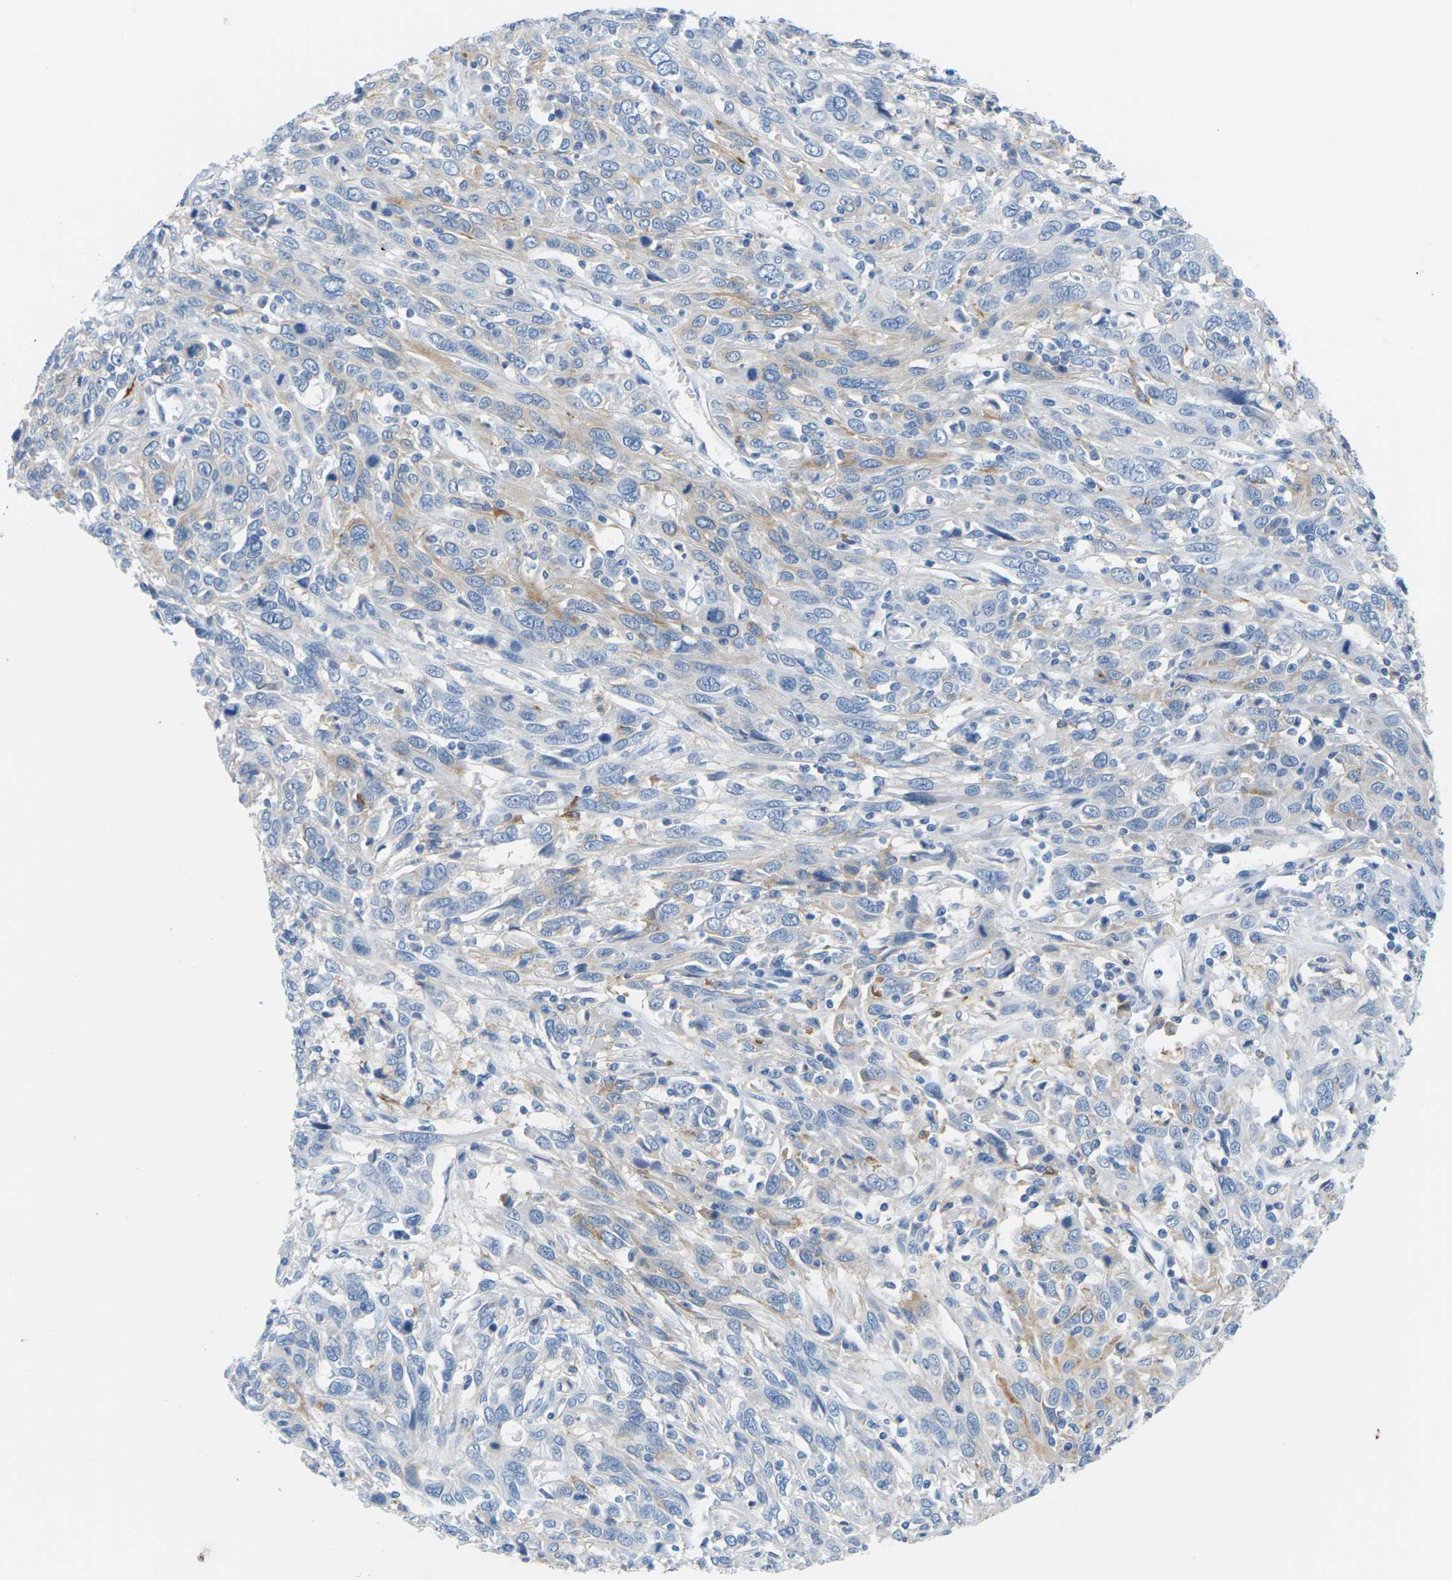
{"staining": {"intensity": "moderate", "quantity": "<25%", "location": "cytoplasmic/membranous"}, "tissue": "cervical cancer", "cell_type": "Tumor cells", "image_type": "cancer", "snomed": [{"axis": "morphology", "description": "Squamous cell carcinoma, NOS"}, {"axis": "topography", "description": "Cervix"}], "caption": "Tumor cells reveal low levels of moderate cytoplasmic/membranous expression in approximately <25% of cells in human squamous cell carcinoma (cervical).", "gene": "SYNGR2", "patient": {"sex": "female", "age": 46}}